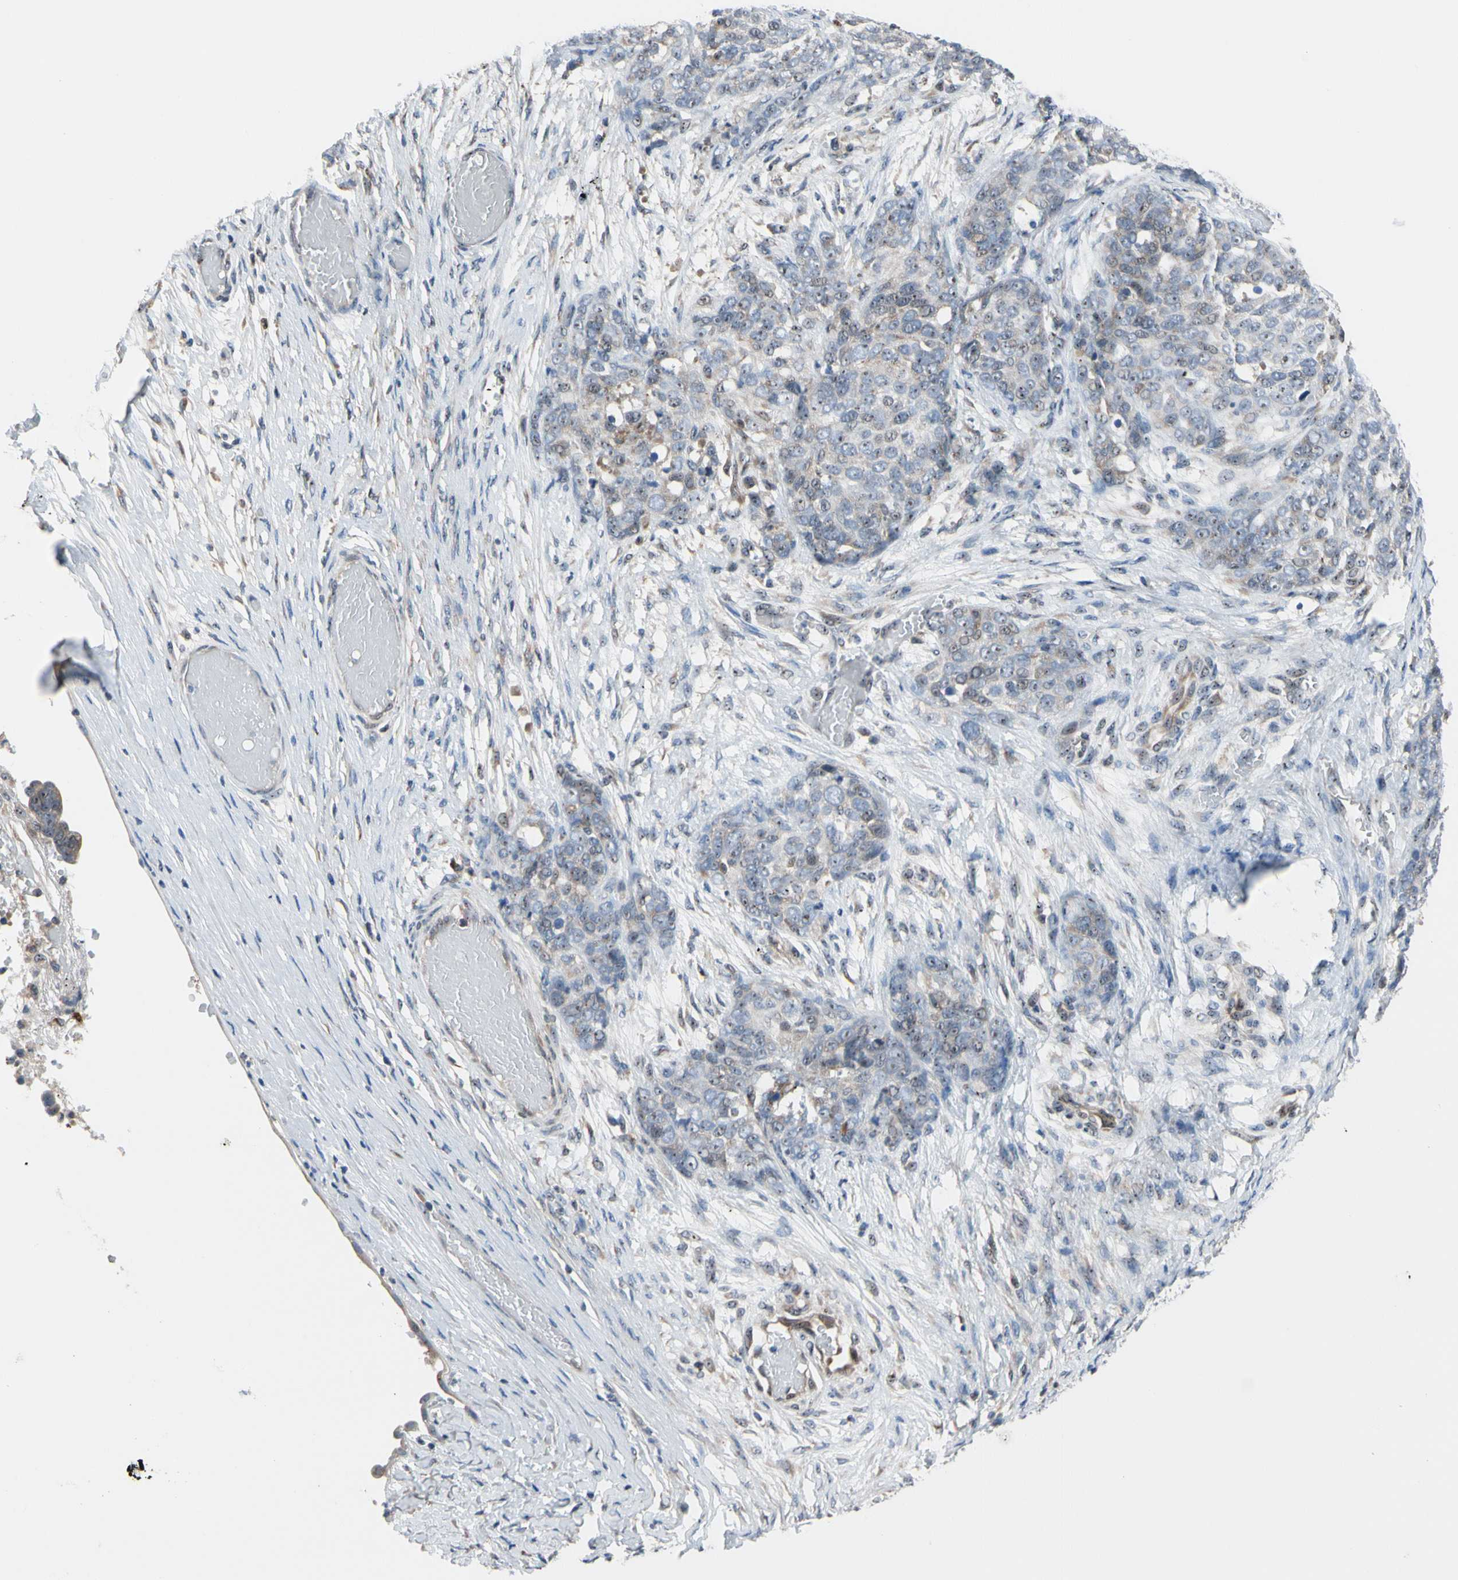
{"staining": {"intensity": "weak", "quantity": "25%-75%", "location": "cytoplasmic/membranous"}, "tissue": "ovarian cancer", "cell_type": "Tumor cells", "image_type": "cancer", "snomed": [{"axis": "morphology", "description": "Cystadenocarcinoma, serous, NOS"}, {"axis": "topography", "description": "Ovary"}], "caption": "Immunohistochemical staining of human ovarian cancer (serous cystadenocarcinoma) displays low levels of weak cytoplasmic/membranous protein staining in about 25%-75% of tumor cells.", "gene": "TMED7", "patient": {"sex": "female", "age": 44}}